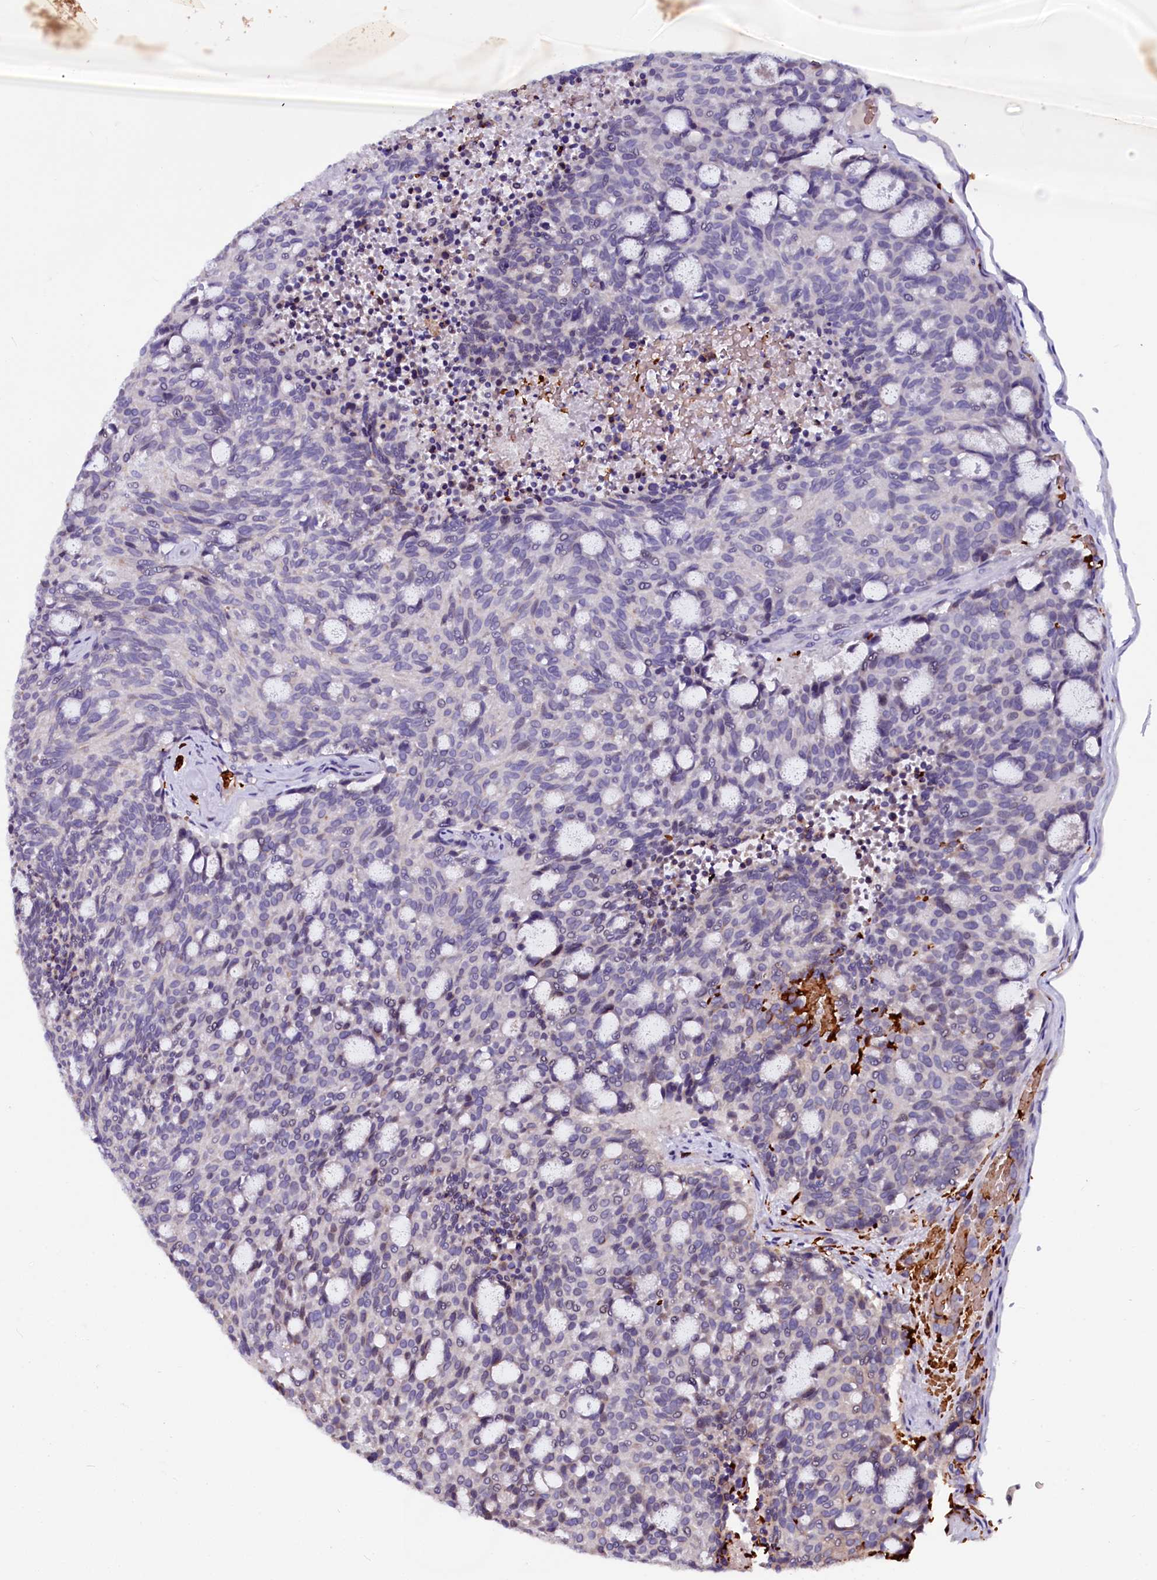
{"staining": {"intensity": "negative", "quantity": "none", "location": "none"}, "tissue": "carcinoid", "cell_type": "Tumor cells", "image_type": "cancer", "snomed": [{"axis": "morphology", "description": "Carcinoid, malignant, NOS"}, {"axis": "topography", "description": "Pancreas"}], "caption": "The immunohistochemistry (IHC) photomicrograph has no significant positivity in tumor cells of carcinoid tissue.", "gene": "CTDSPL2", "patient": {"sex": "female", "age": 54}}